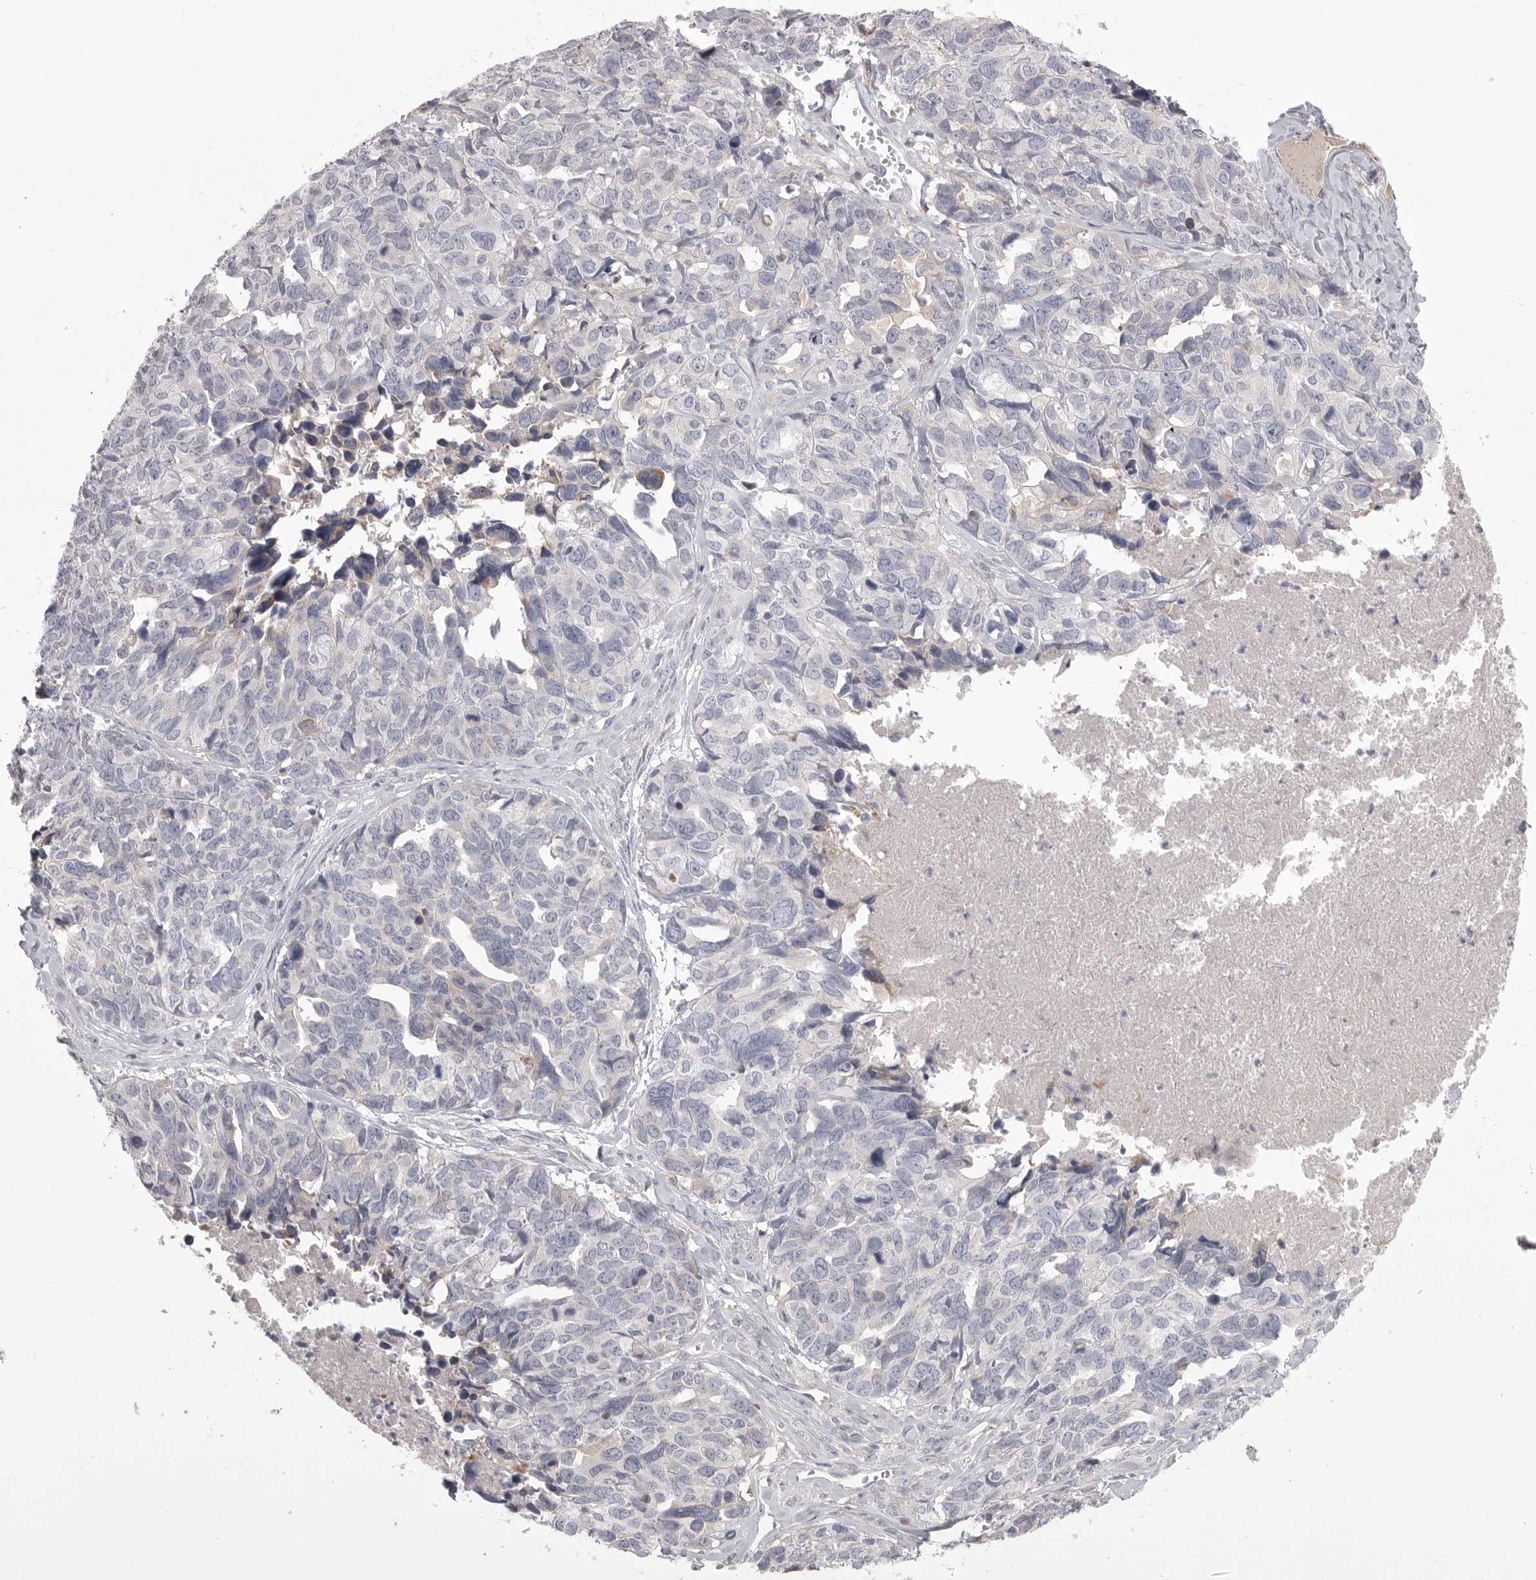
{"staining": {"intensity": "negative", "quantity": "none", "location": "none"}, "tissue": "ovarian cancer", "cell_type": "Tumor cells", "image_type": "cancer", "snomed": [{"axis": "morphology", "description": "Cystadenocarcinoma, serous, NOS"}, {"axis": "topography", "description": "Ovary"}], "caption": "This is a photomicrograph of IHC staining of ovarian cancer, which shows no expression in tumor cells.", "gene": "FKBP2", "patient": {"sex": "female", "age": 79}}